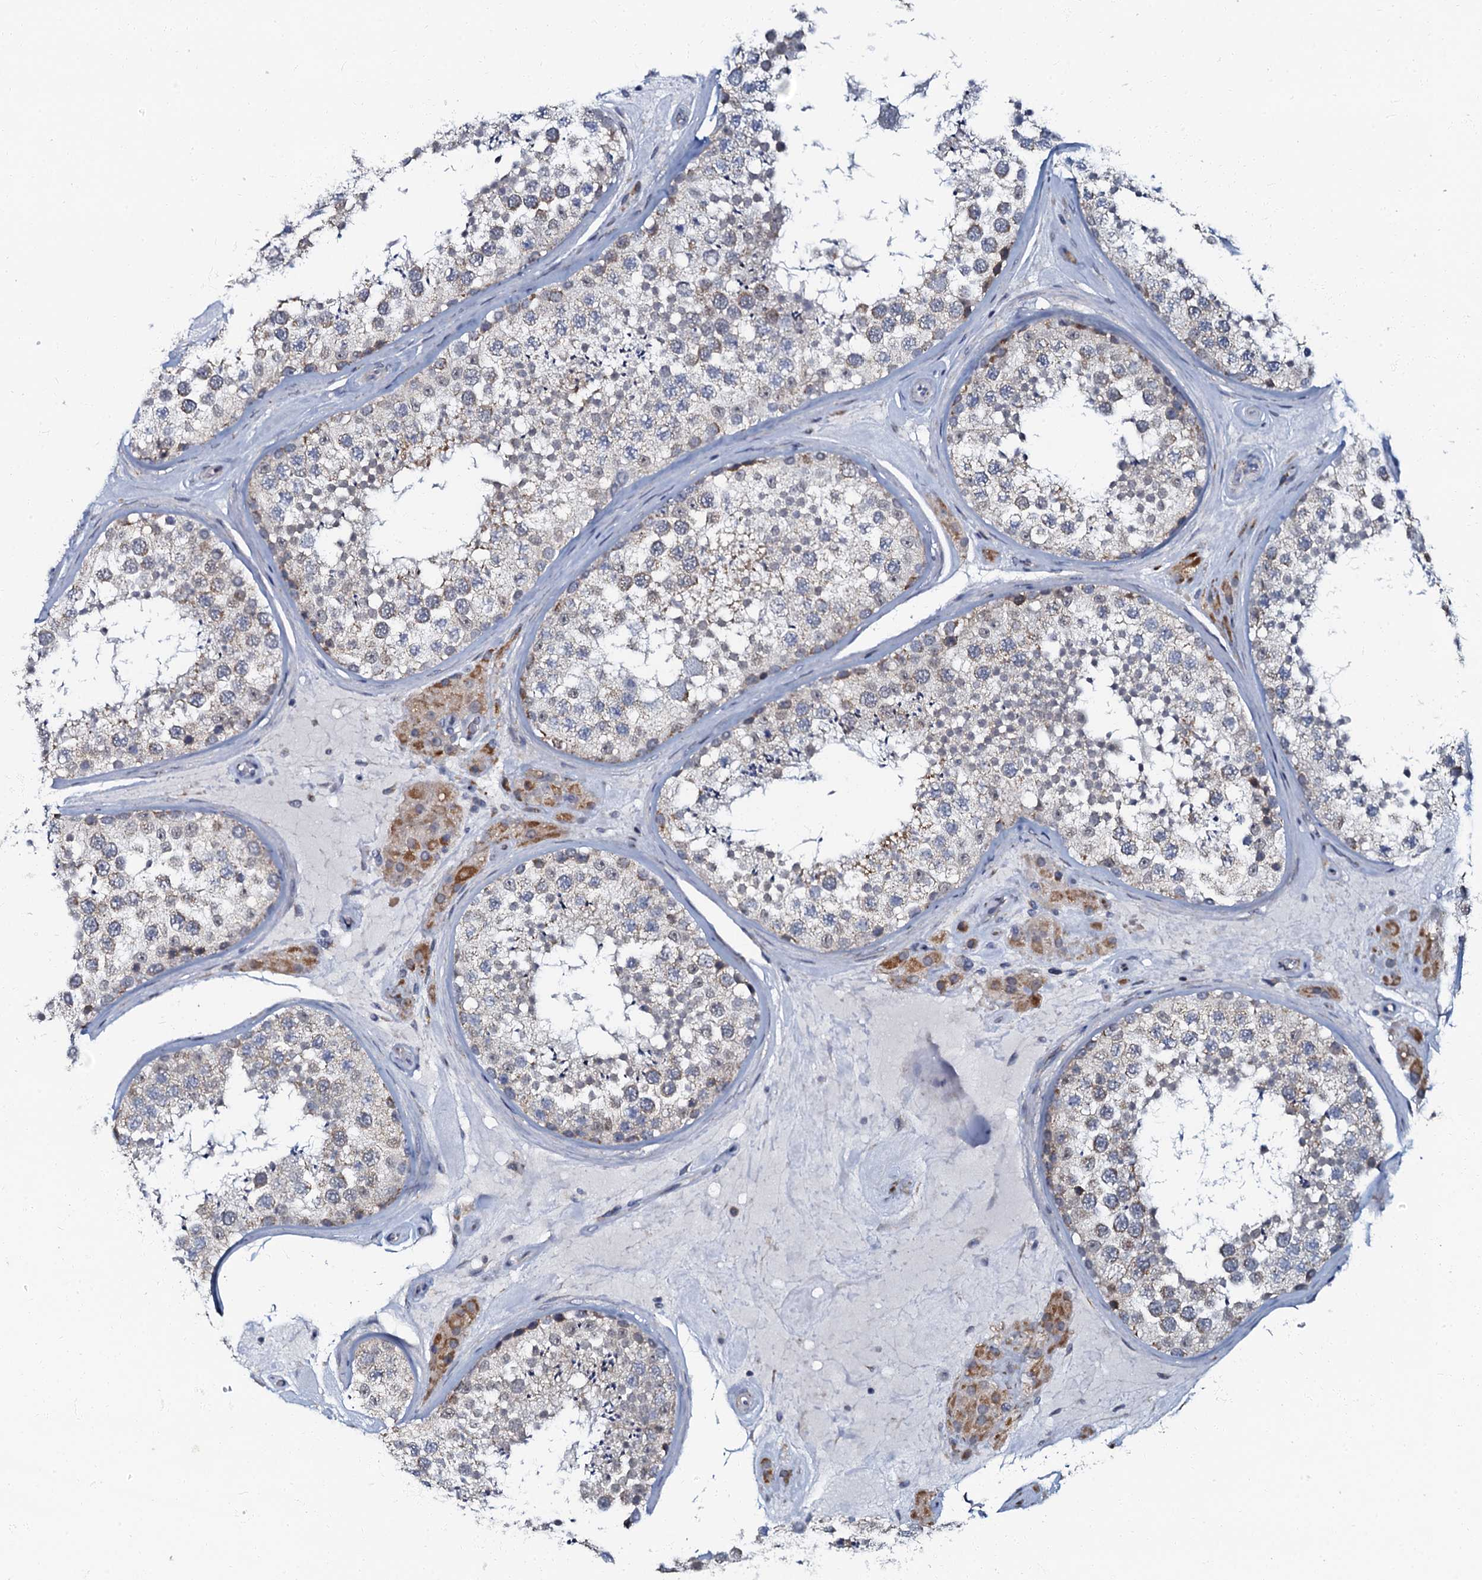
{"staining": {"intensity": "weak", "quantity": "<25%", "location": "cytoplasmic/membranous"}, "tissue": "testis", "cell_type": "Cells in seminiferous ducts", "image_type": "normal", "snomed": [{"axis": "morphology", "description": "Normal tissue, NOS"}, {"axis": "topography", "description": "Testis"}], "caption": "Cells in seminiferous ducts show no significant positivity in benign testis. (Brightfield microscopy of DAB (3,3'-diaminobenzidine) immunohistochemistry at high magnification).", "gene": "MRPL51", "patient": {"sex": "male", "age": 46}}